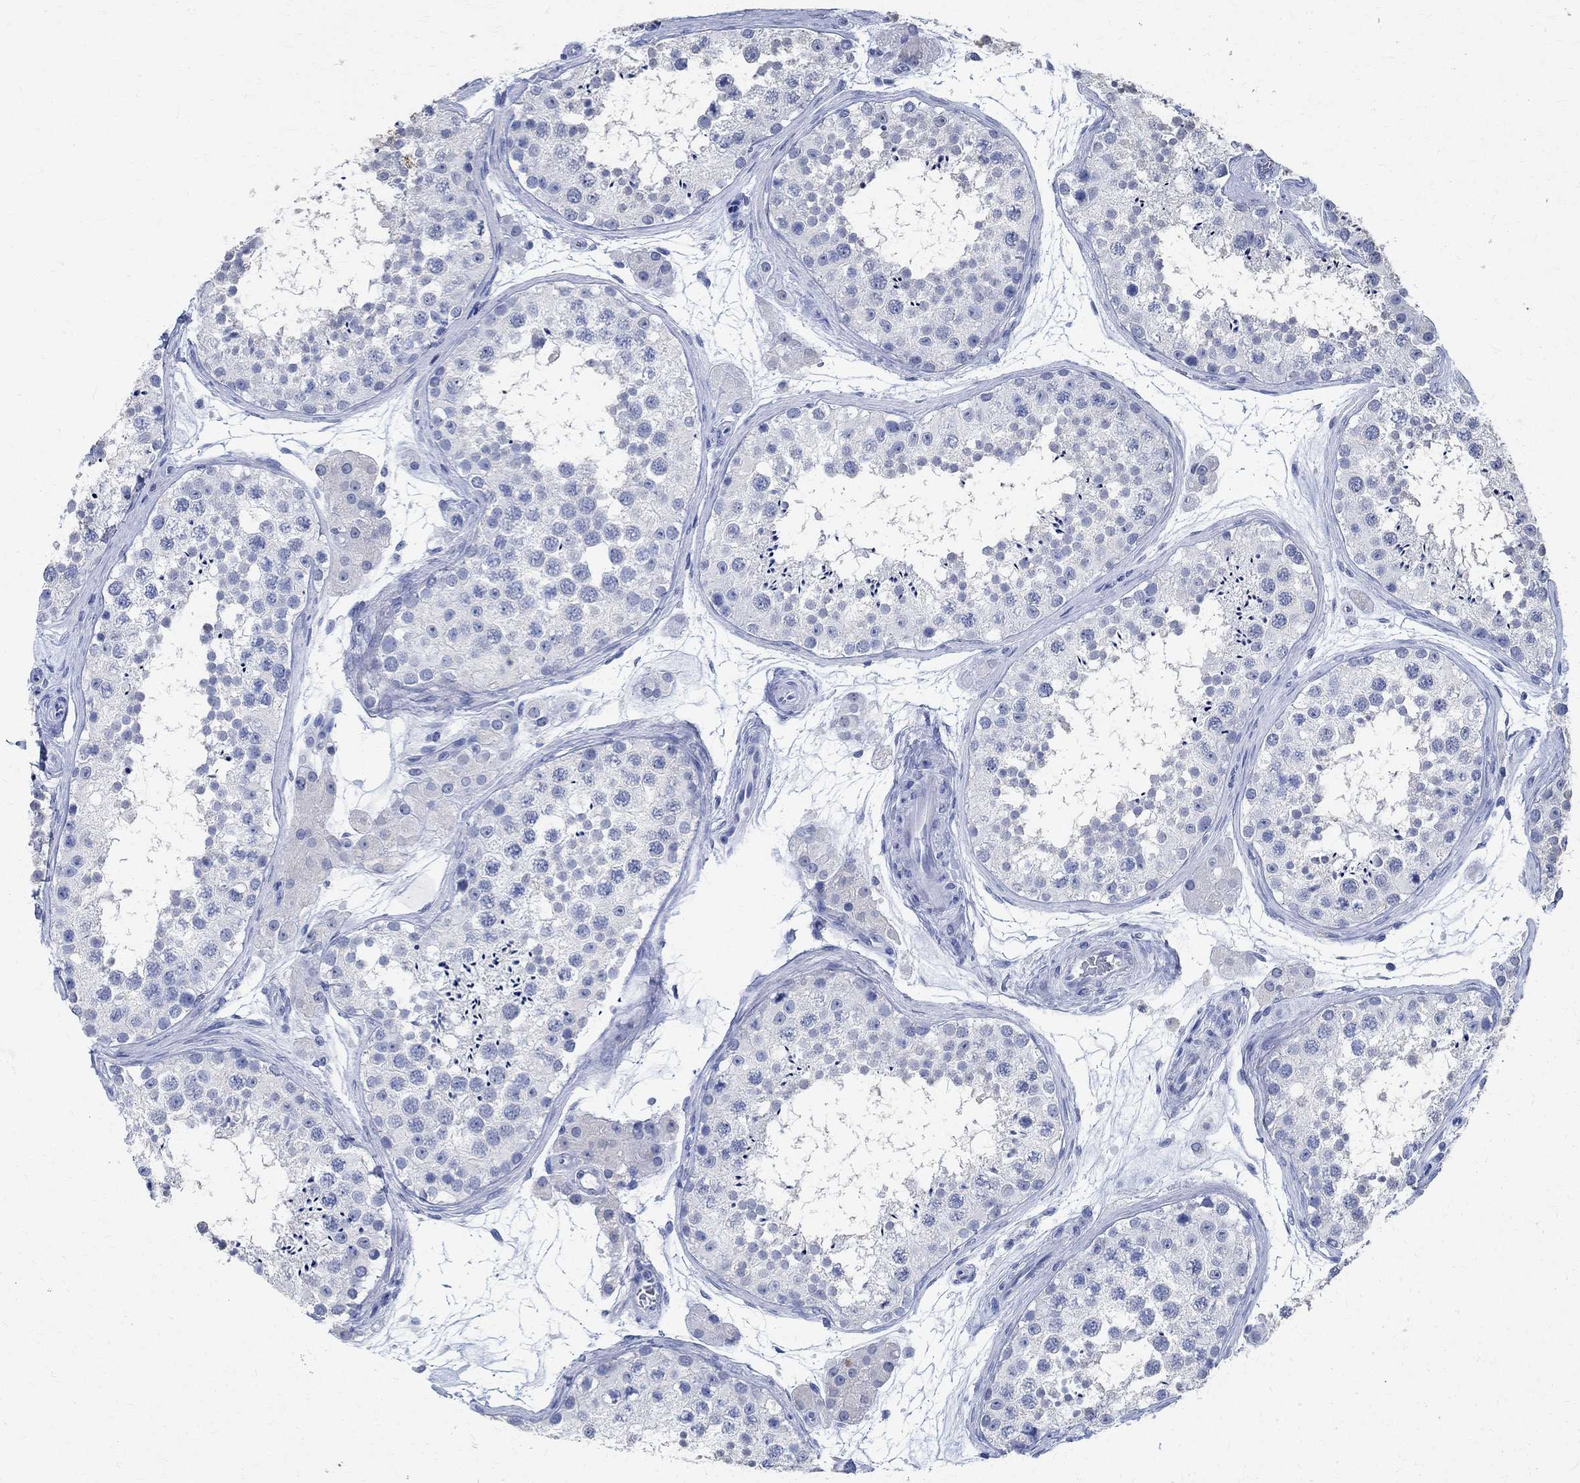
{"staining": {"intensity": "negative", "quantity": "none", "location": "none"}, "tissue": "testis", "cell_type": "Cells in seminiferous ducts", "image_type": "normal", "snomed": [{"axis": "morphology", "description": "Normal tissue, NOS"}, {"axis": "topography", "description": "Testis"}], "caption": "Immunohistochemistry histopathology image of normal testis: testis stained with DAB exhibits no significant protein expression in cells in seminiferous ducts. The staining was performed using DAB to visualize the protein expression in brown, while the nuclei were stained in blue with hematoxylin (Magnification: 20x).", "gene": "TMEM221", "patient": {"sex": "male", "age": 41}}